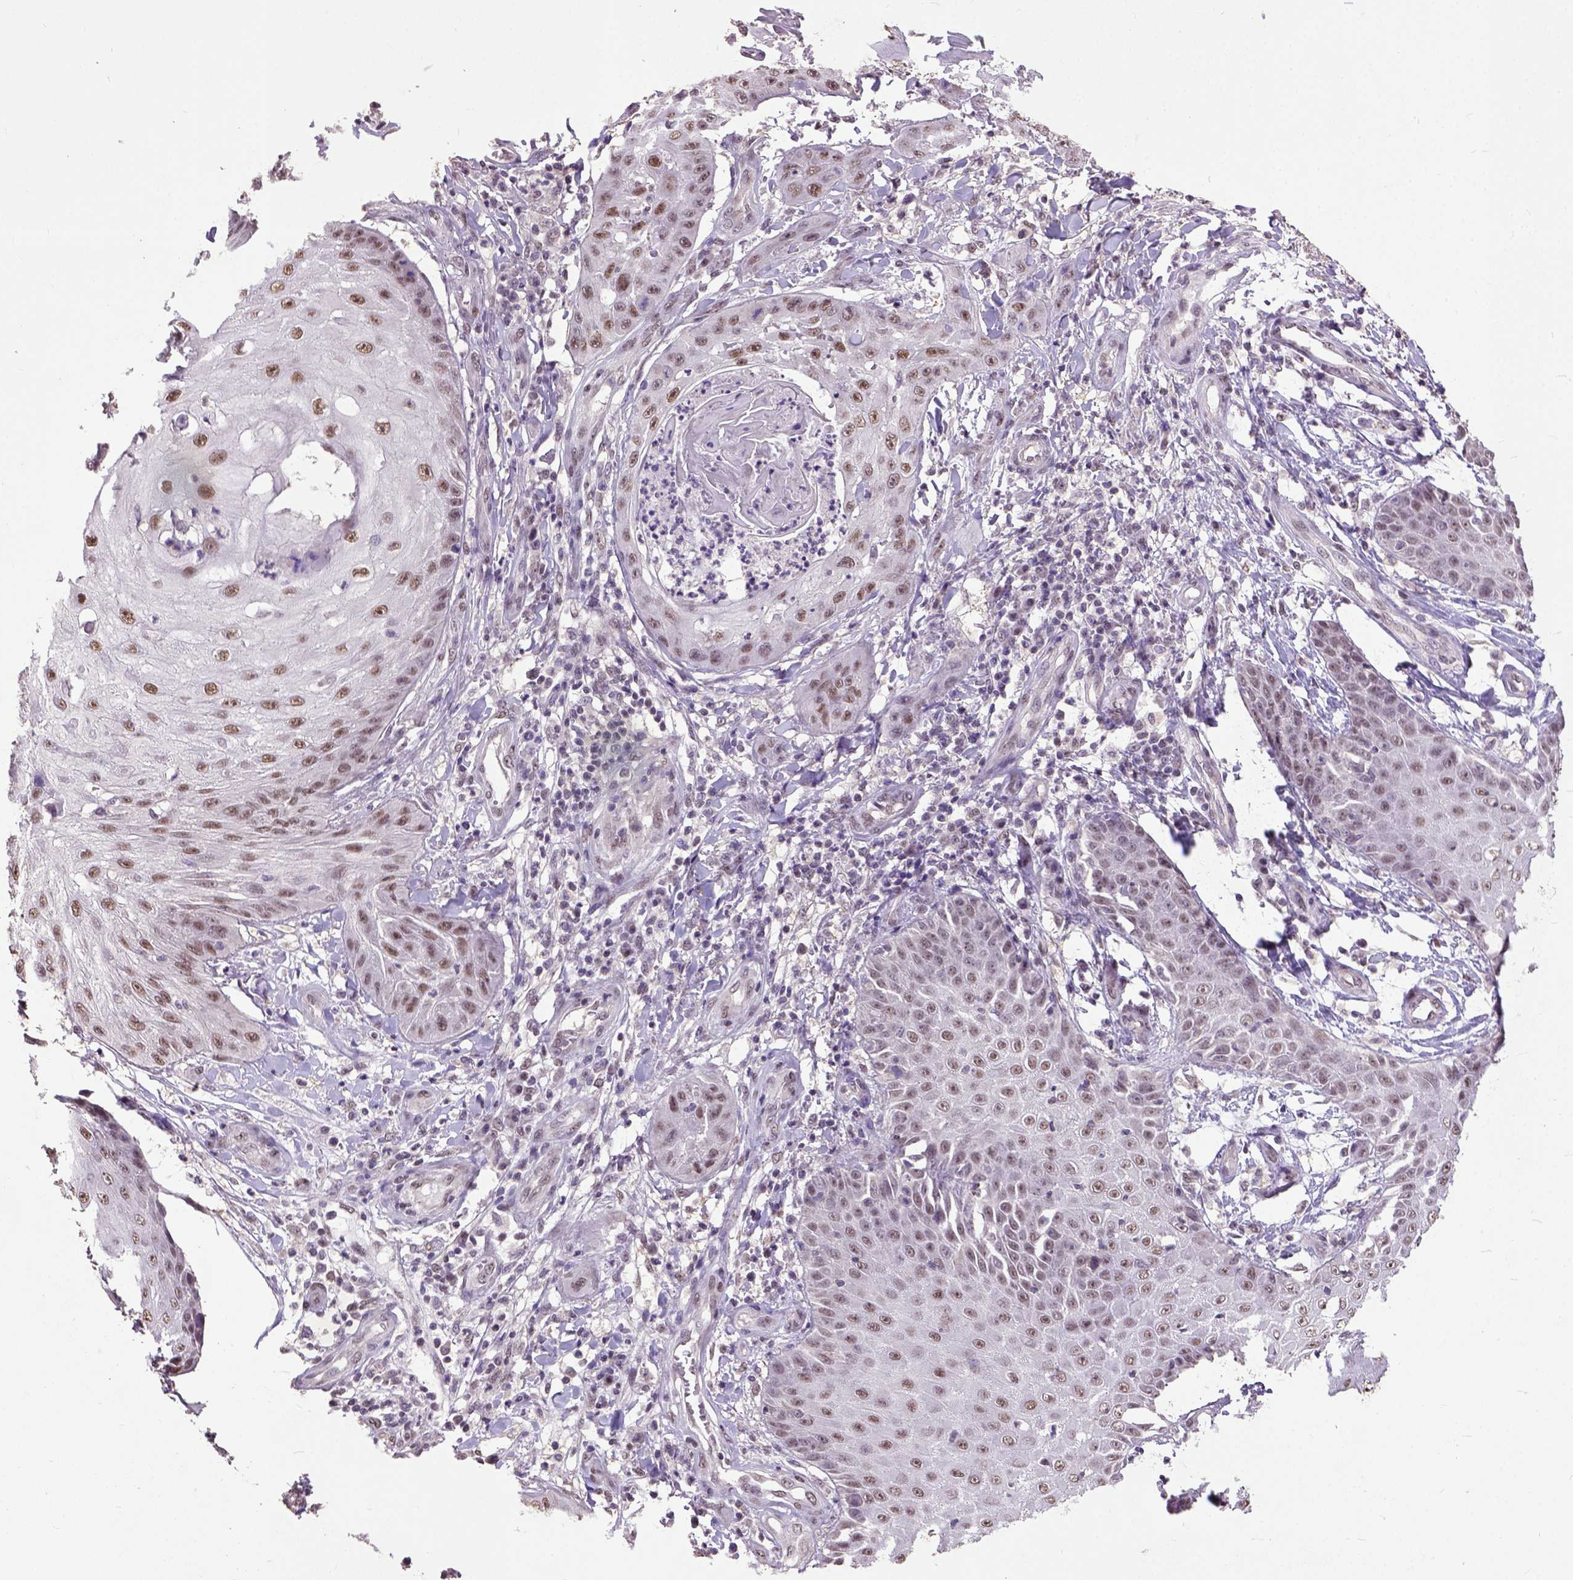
{"staining": {"intensity": "moderate", "quantity": ">75%", "location": "nuclear"}, "tissue": "skin cancer", "cell_type": "Tumor cells", "image_type": "cancer", "snomed": [{"axis": "morphology", "description": "Squamous cell carcinoma, NOS"}, {"axis": "topography", "description": "Skin"}], "caption": "Squamous cell carcinoma (skin) tissue displays moderate nuclear staining in approximately >75% of tumor cells", "gene": "UBA3", "patient": {"sex": "male", "age": 70}}